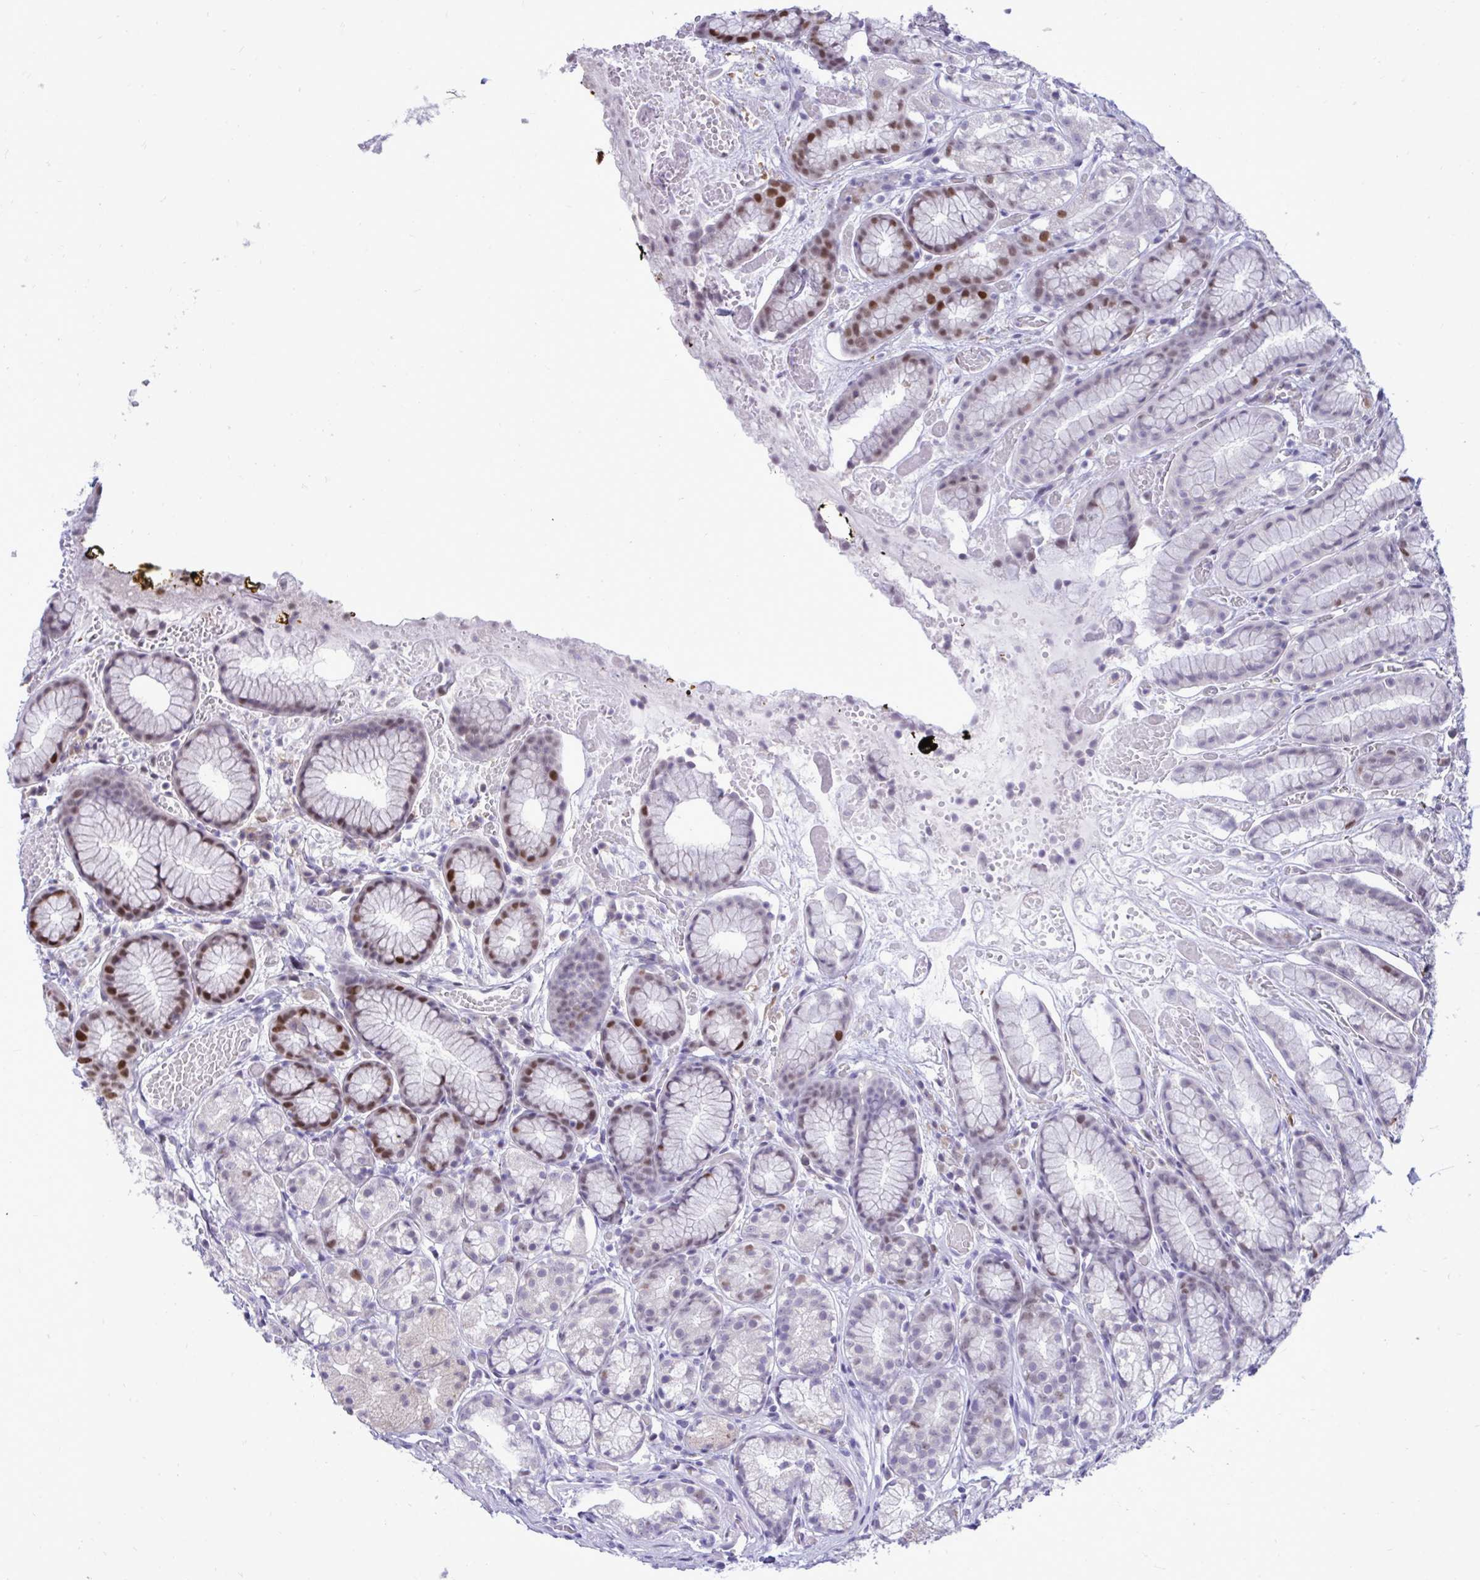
{"staining": {"intensity": "strong", "quantity": "<25%", "location": "nuclear"}, "tissue": "stomach", "cell_type": "Glandular cells", "image_type": "normal", "snomed": [{"axis": "morphology", "description": "Normal tissue, NOS"}, {"axis": "topography", "description": "Smooth muscle"}, {"axis": "topography", "description": "Stomach"}], "caption": "This image shows immunohistochemistry staining of benign stomach, with medium strong nuclear staining in about <25% of glandular cells.", "gene": "C1QL2", "patient": {"sex": "male", "age": 70}}